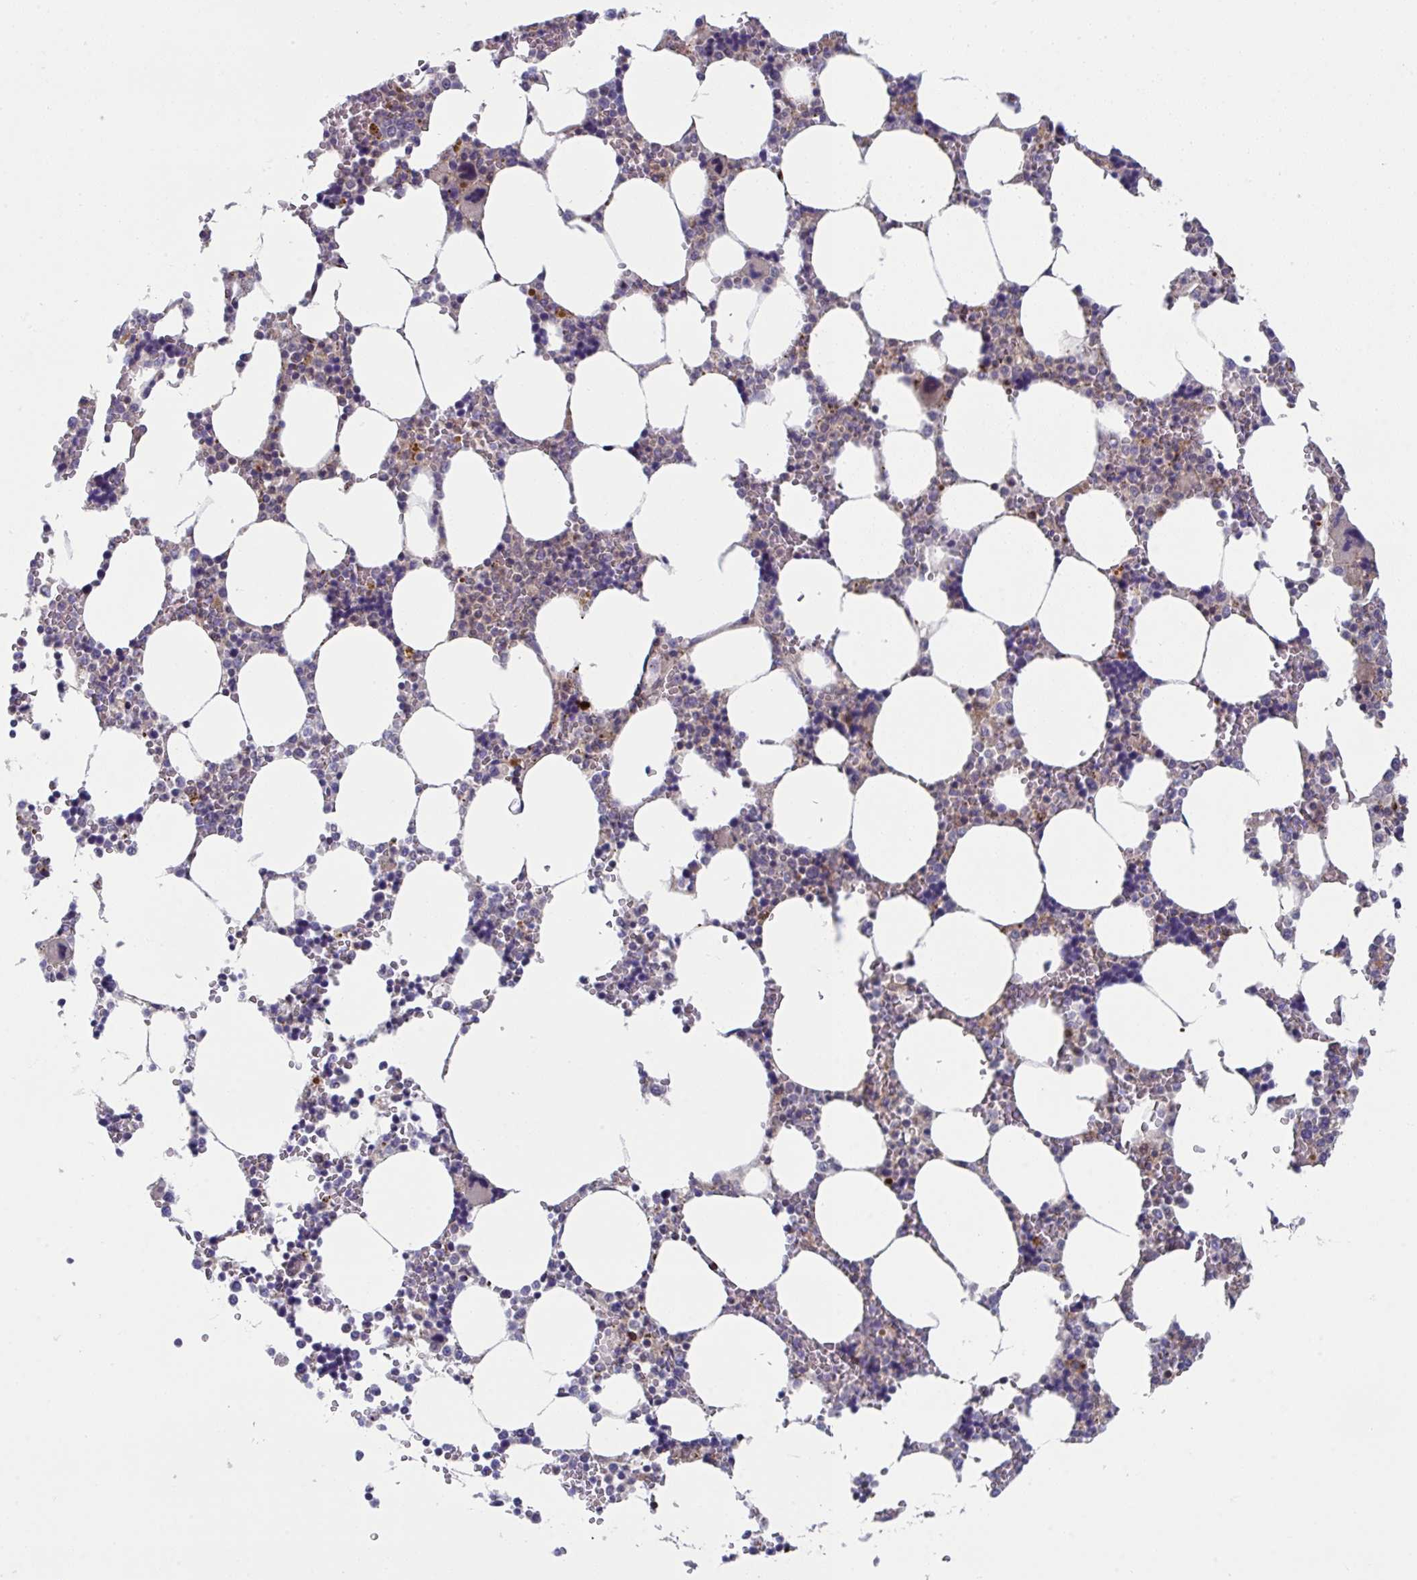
{"staining": {"intensity": "moderate", "quantity": "<25%", "location": "cytoplasmic/membranous"}, "tissue": "bone marrow", "cell_type": "Hematopoietic cells", "image_type": "normal", "snomed": [{"axis": "morphology", "description": "Normal tissue, NOS"}, {"axis": "topography", "description": "Bone marrow"}], "caption": "IHC of benign human bone marrow reveals low levels of moderate cytoplasmic/membranous expression in approximately <25% of hematopoietic cells. (IHC, brightfield microscopy, high magnification).", "gene": "AOC2", "patient": {"sex": "male", "age": 64}}